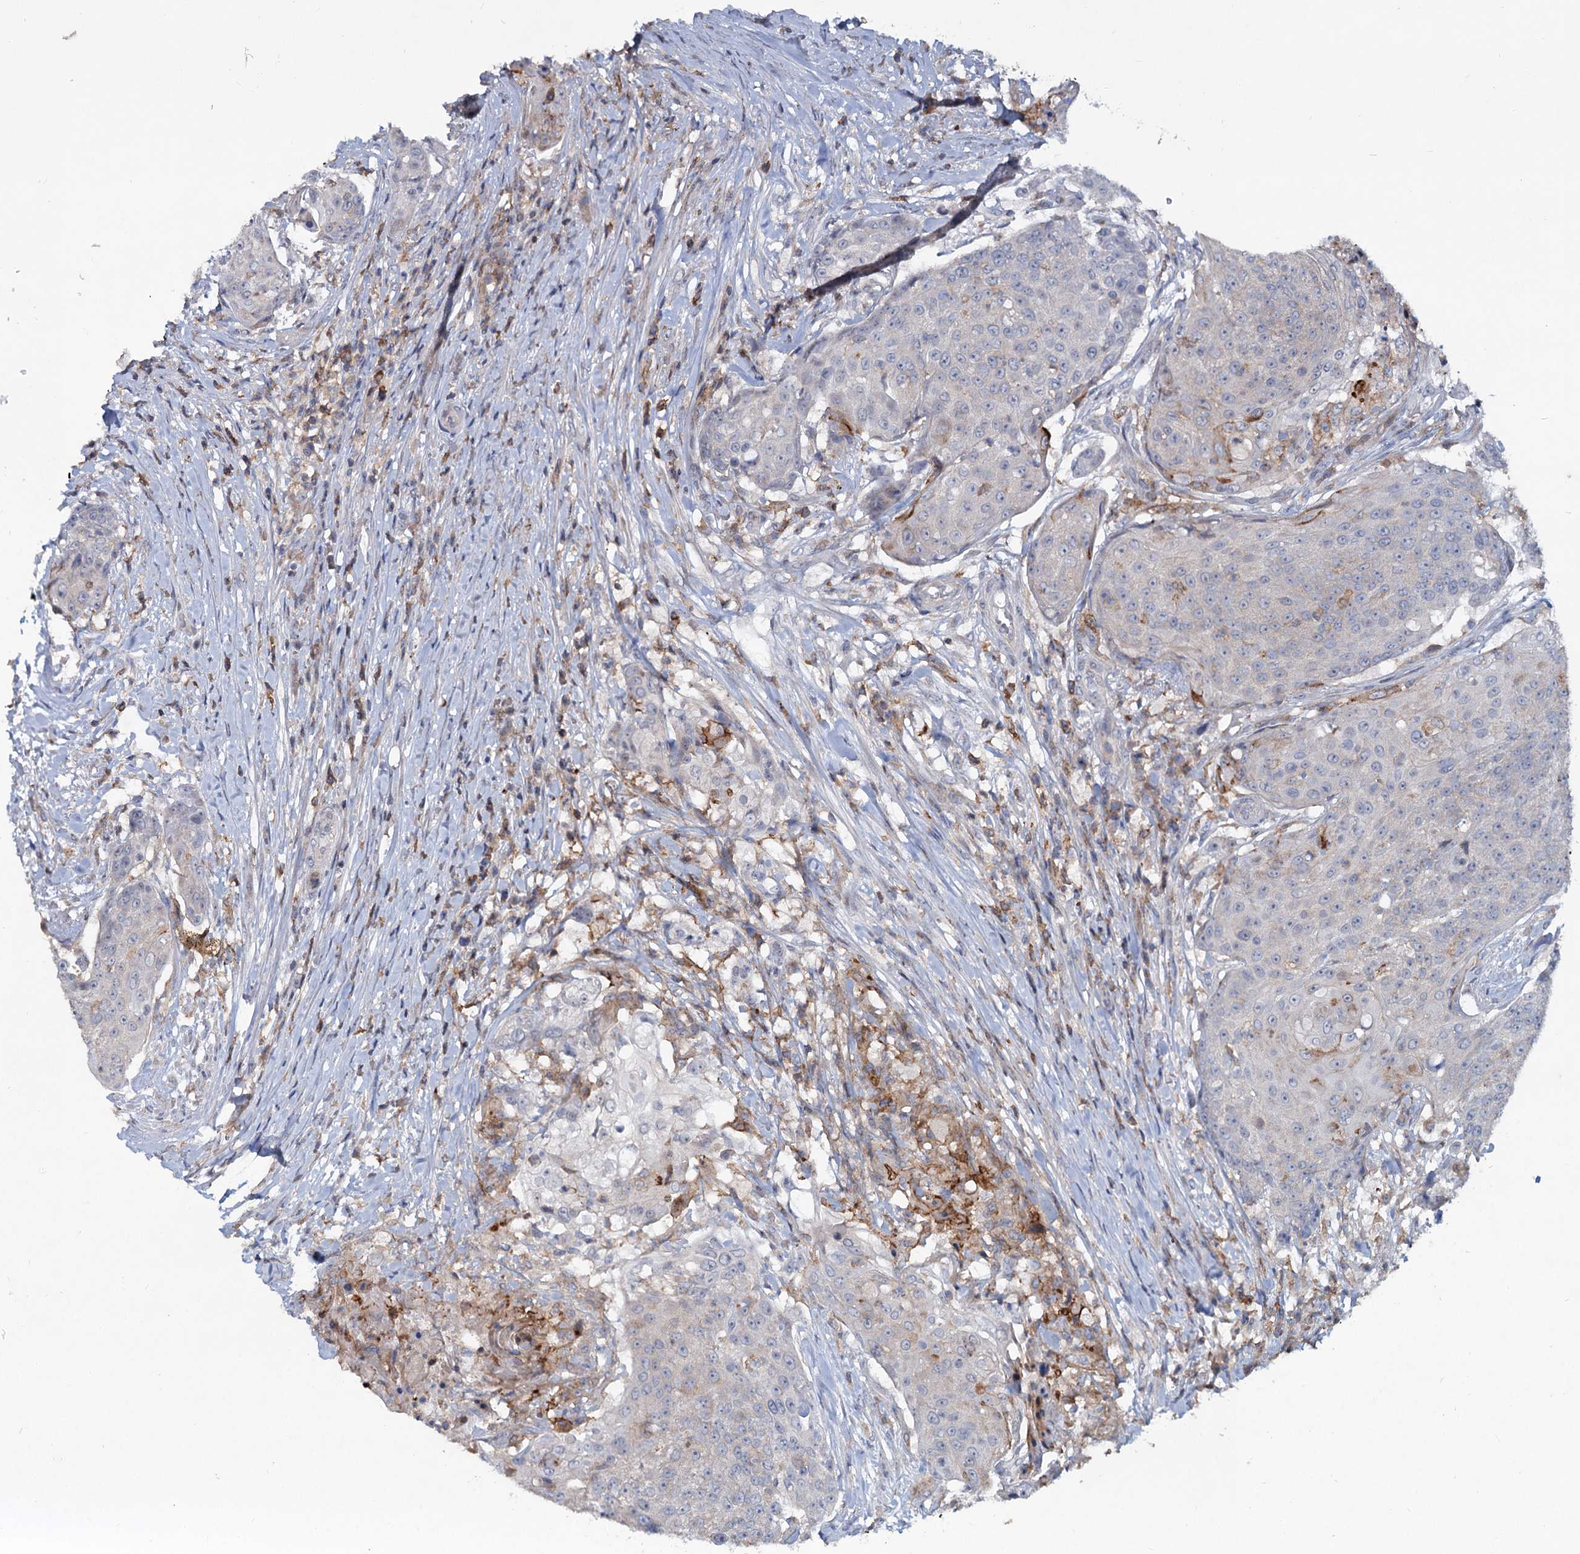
{"staining": {"intensity": "negative", "quantity": "none", "location": "none"}, "tissue": "urothelial cancer", "cell_type": "Tumor cells", "image_type": "cancer", "snomed": [{"axis": "morphology", "description": "Urothelial carcinoma, High grade"}, {"axis": "topography", "description": "Urinary bladder"}], "caption": "This is an immunohistochemistry (IHC) image of urothelial cancer. There is no expression in tumor cells.", "gene": "LRCH4", "patient": {"sex": "female", "age": 63}}